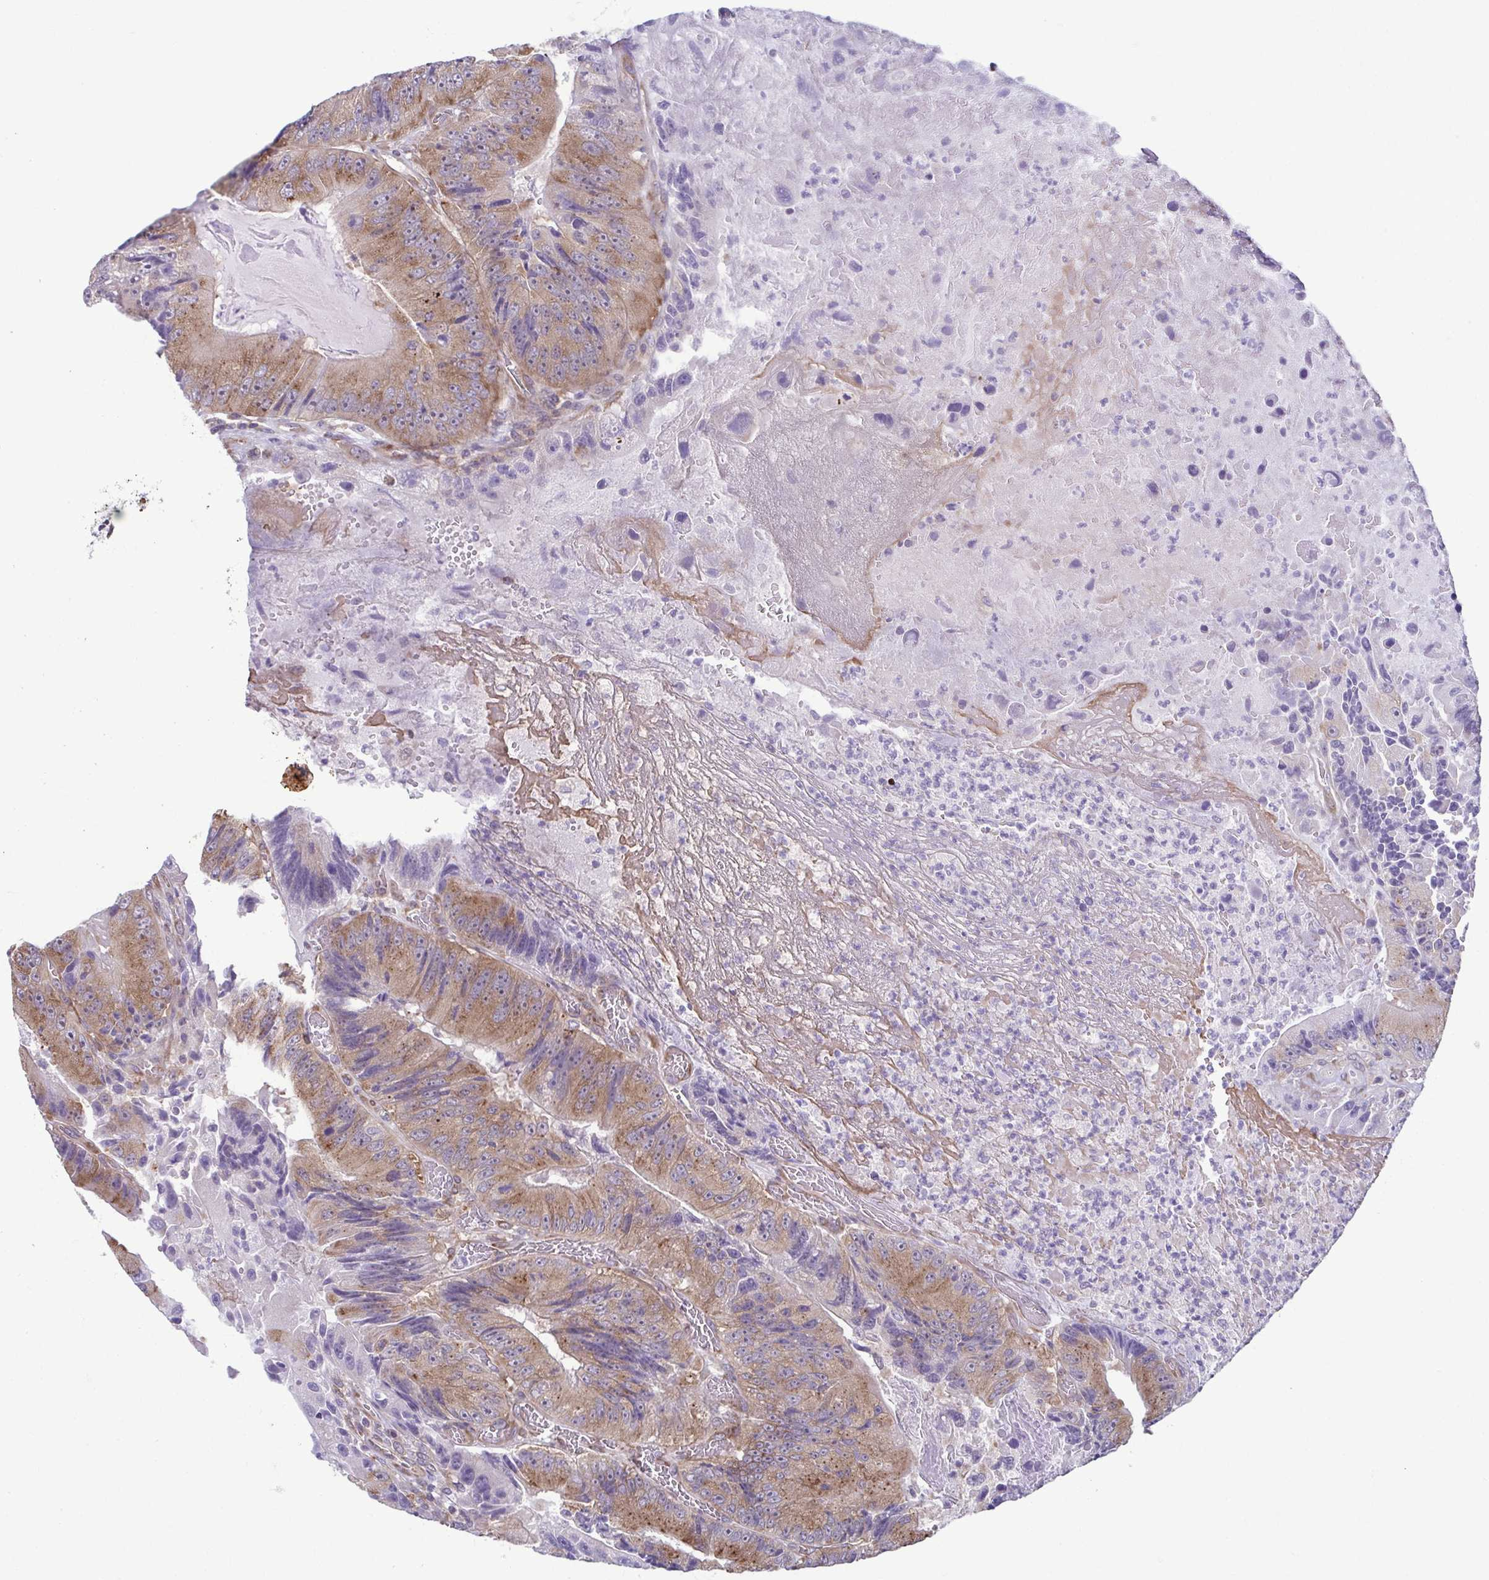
{"staining": {"intensity": "moderate", "quantity": ">75%", "location": "cytoplasmic/membranous"}, "tissue": "colorectal cancer", "cell_type": "Tumor cells", "image_type": "cancer", "snomed": [{"axis": "morphology", "description": "Adenocarcinoma, NOS"}, {"axis": "topography", "description": "Colon"}], "caption": "DAB (3,3'-diaminobenzidine) immunohistochemical staining of adenocarcinoma (colorectal) displays moderate cytoplasmic/membranous protein expression in about >75% of tumor cells.", "gene": "TMEM108", "patient": {"sex": "female", "age": 86}}